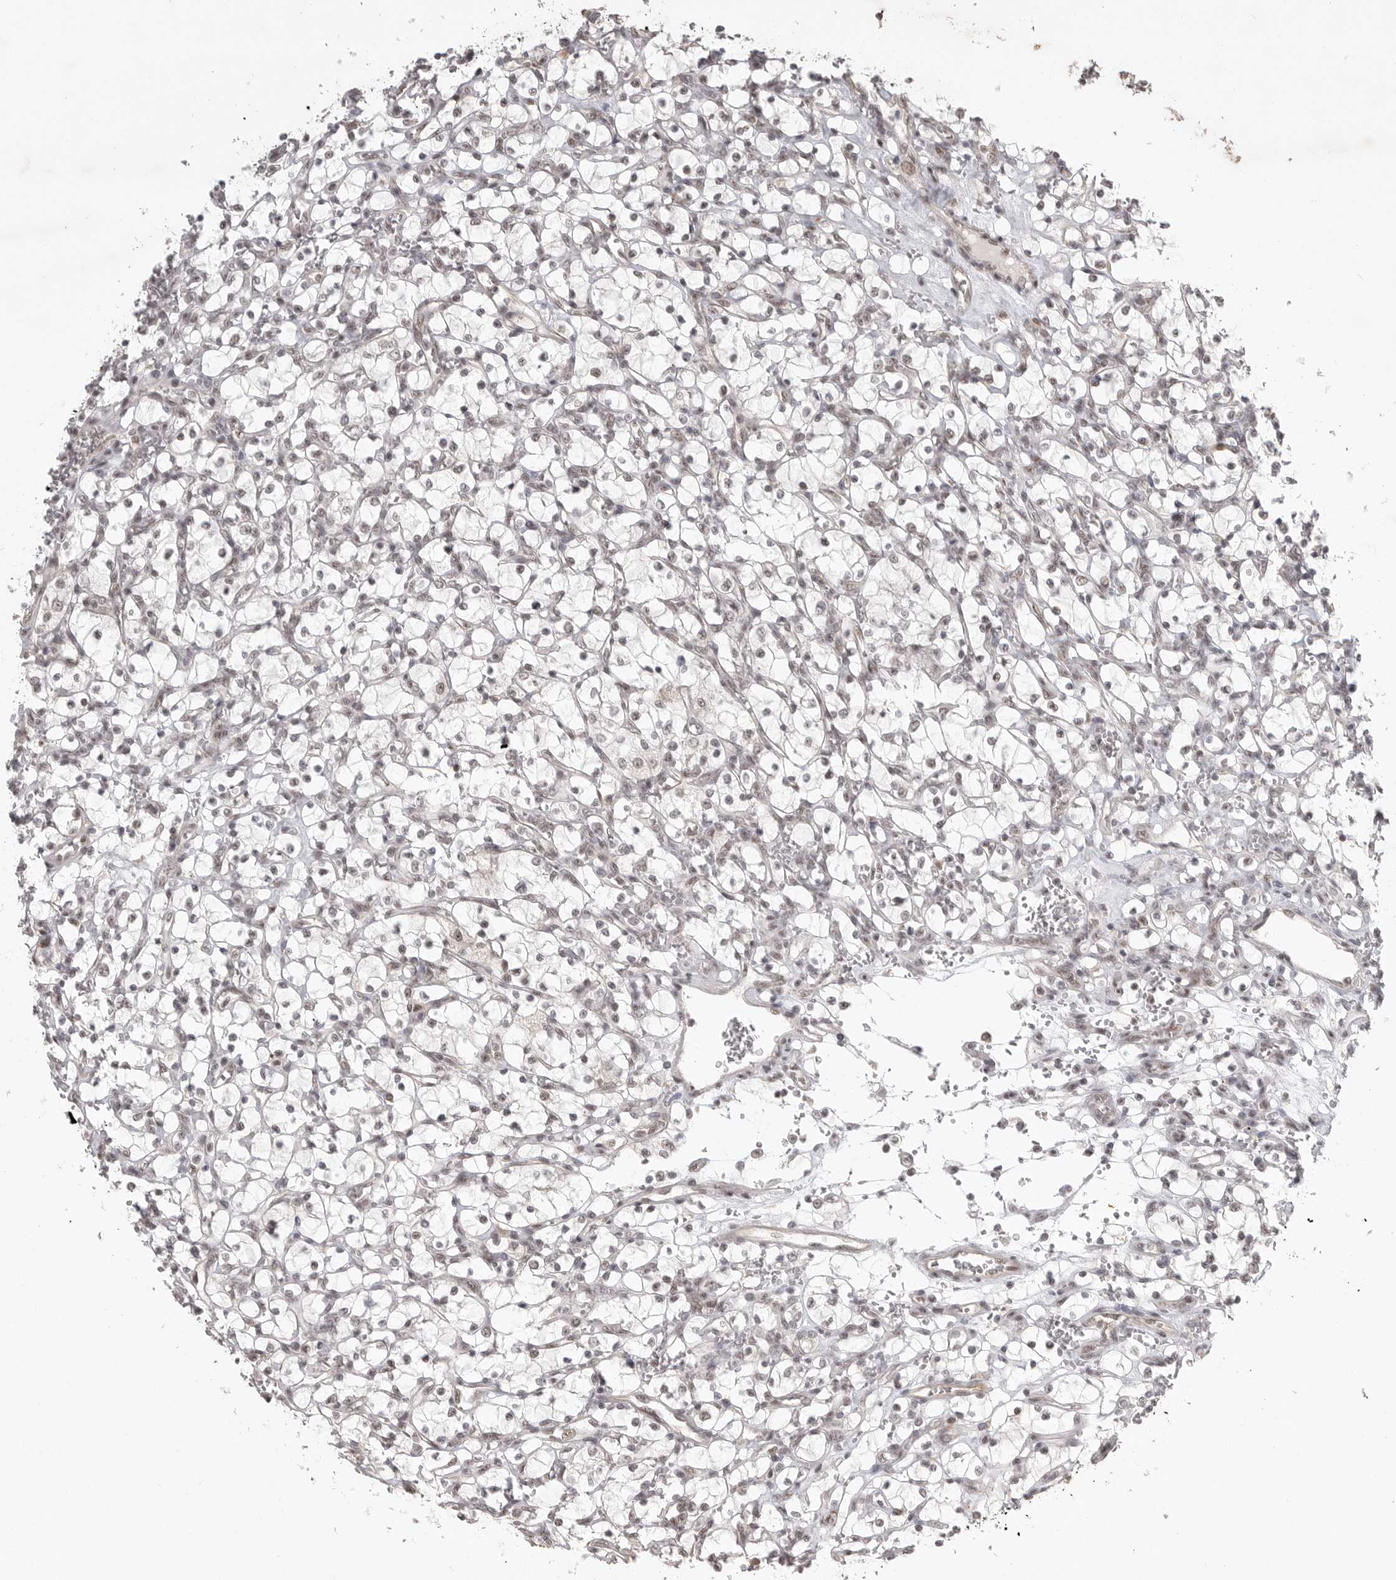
{"staining": {"intensity": "negative", "quantity": "none", "location": "none"}, "tissue": "renal cancer", "cell_type": "Tumor cells", "image_type": "cancer", "snomed": [{"axis": "morphology", "description": "Adenocarcinoma, NOS"}, {"axis": "topography", "description": "Kidney"}], "caption": "Tumor cells are negative for protein expression in human renal cancer.", "gene": "POMP", "patient": {"sex": "female", "age": 69}}